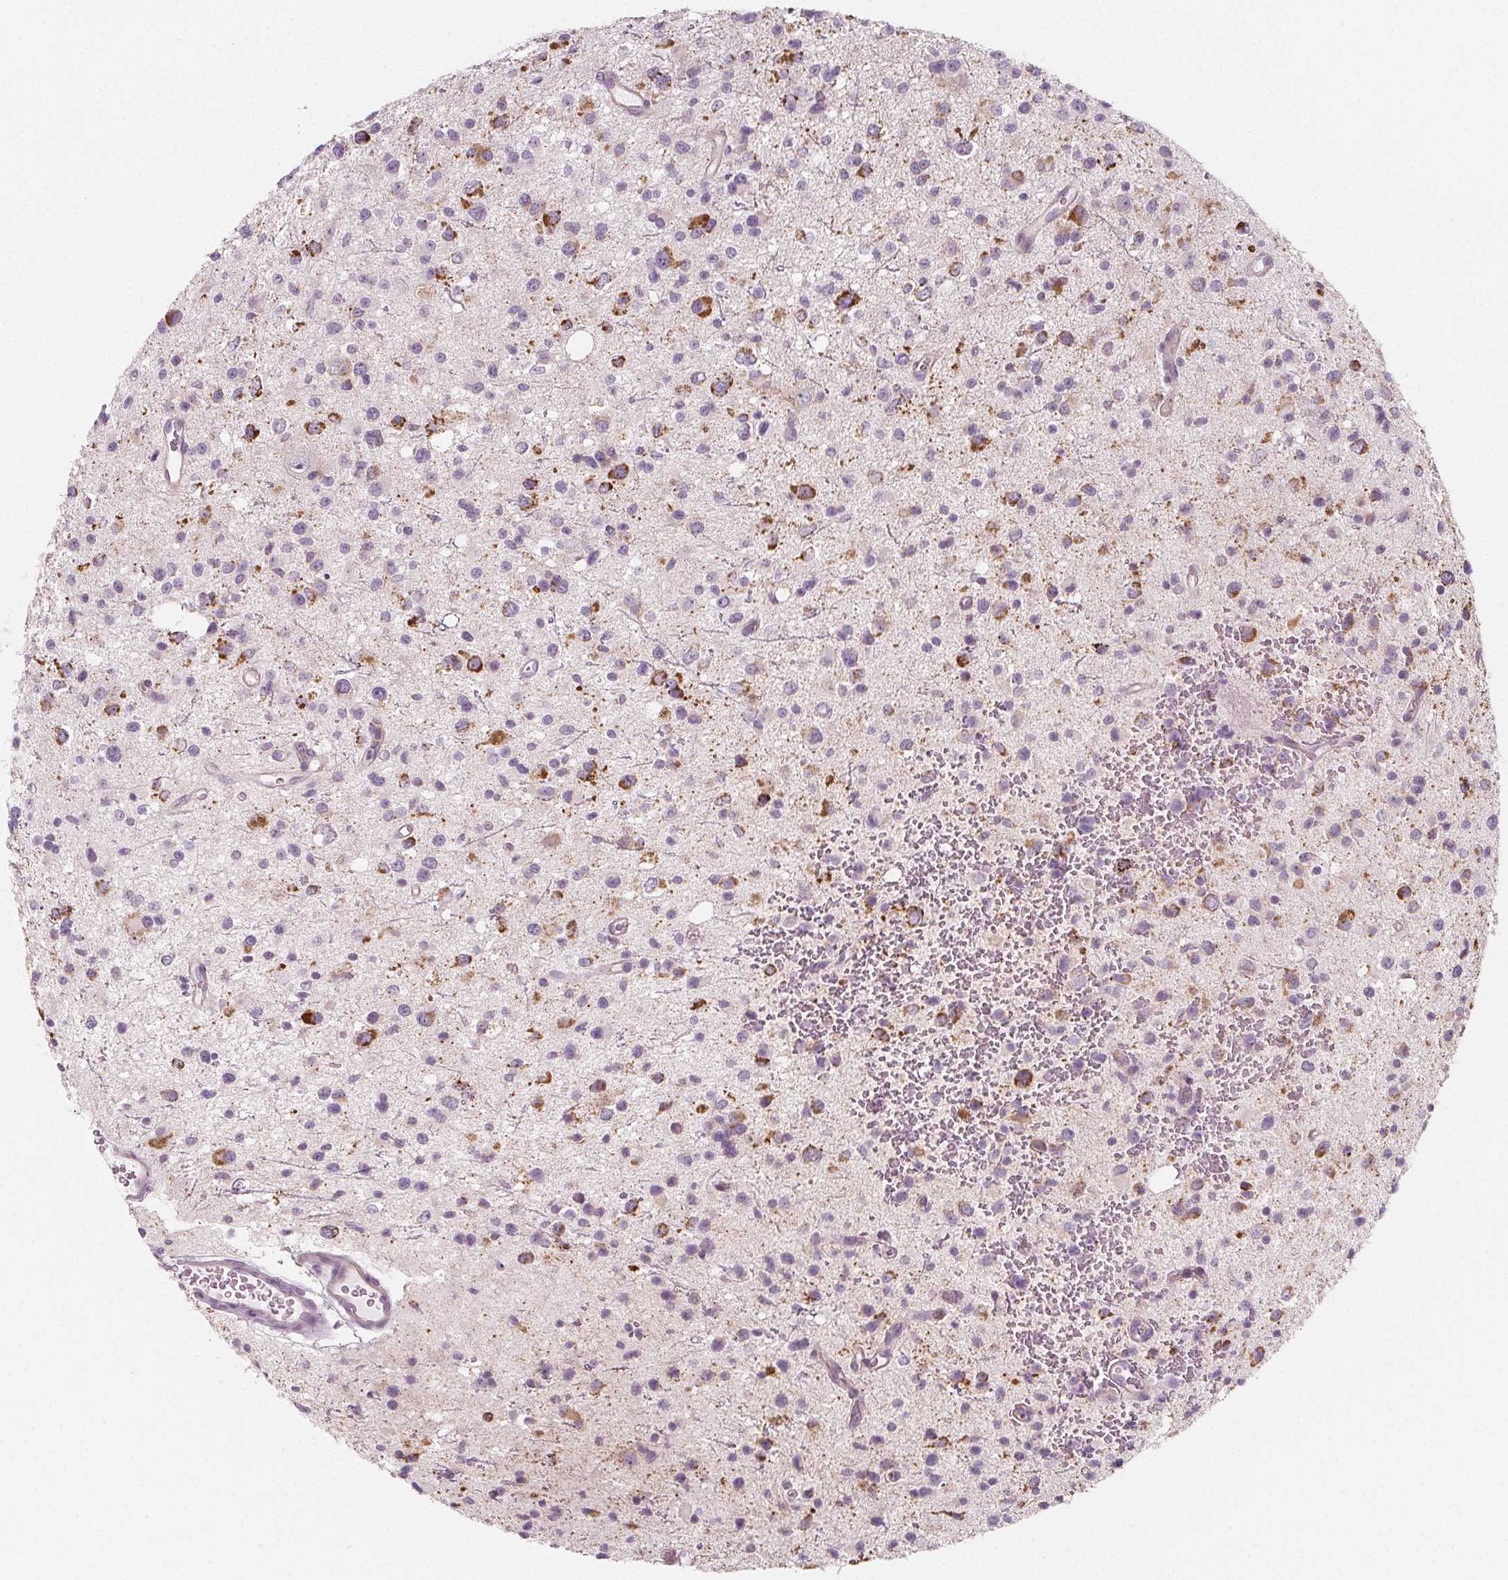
{"staining": {"intensity": "strong", "quantity": "<25%", "location": "cytoplasmic/membranous"}, "tissue": "glioma", "cell_type": "Tumor cells", "image_type": "cancer", "snomed": [{"axis": "morphology", "description": "Glioma, malignant, Low grade"}, {"axis": "topography", "description": "Brain"}], "caption": "Immunohistochemistry (DAB) staining of human low-grade glioma (malignant) reveals strong cytoplasmic/membranous protein positivity in approximately <25% of tumor cells.", "gene": "IL17C", "patient": {"sex": "male", "age": 43}}